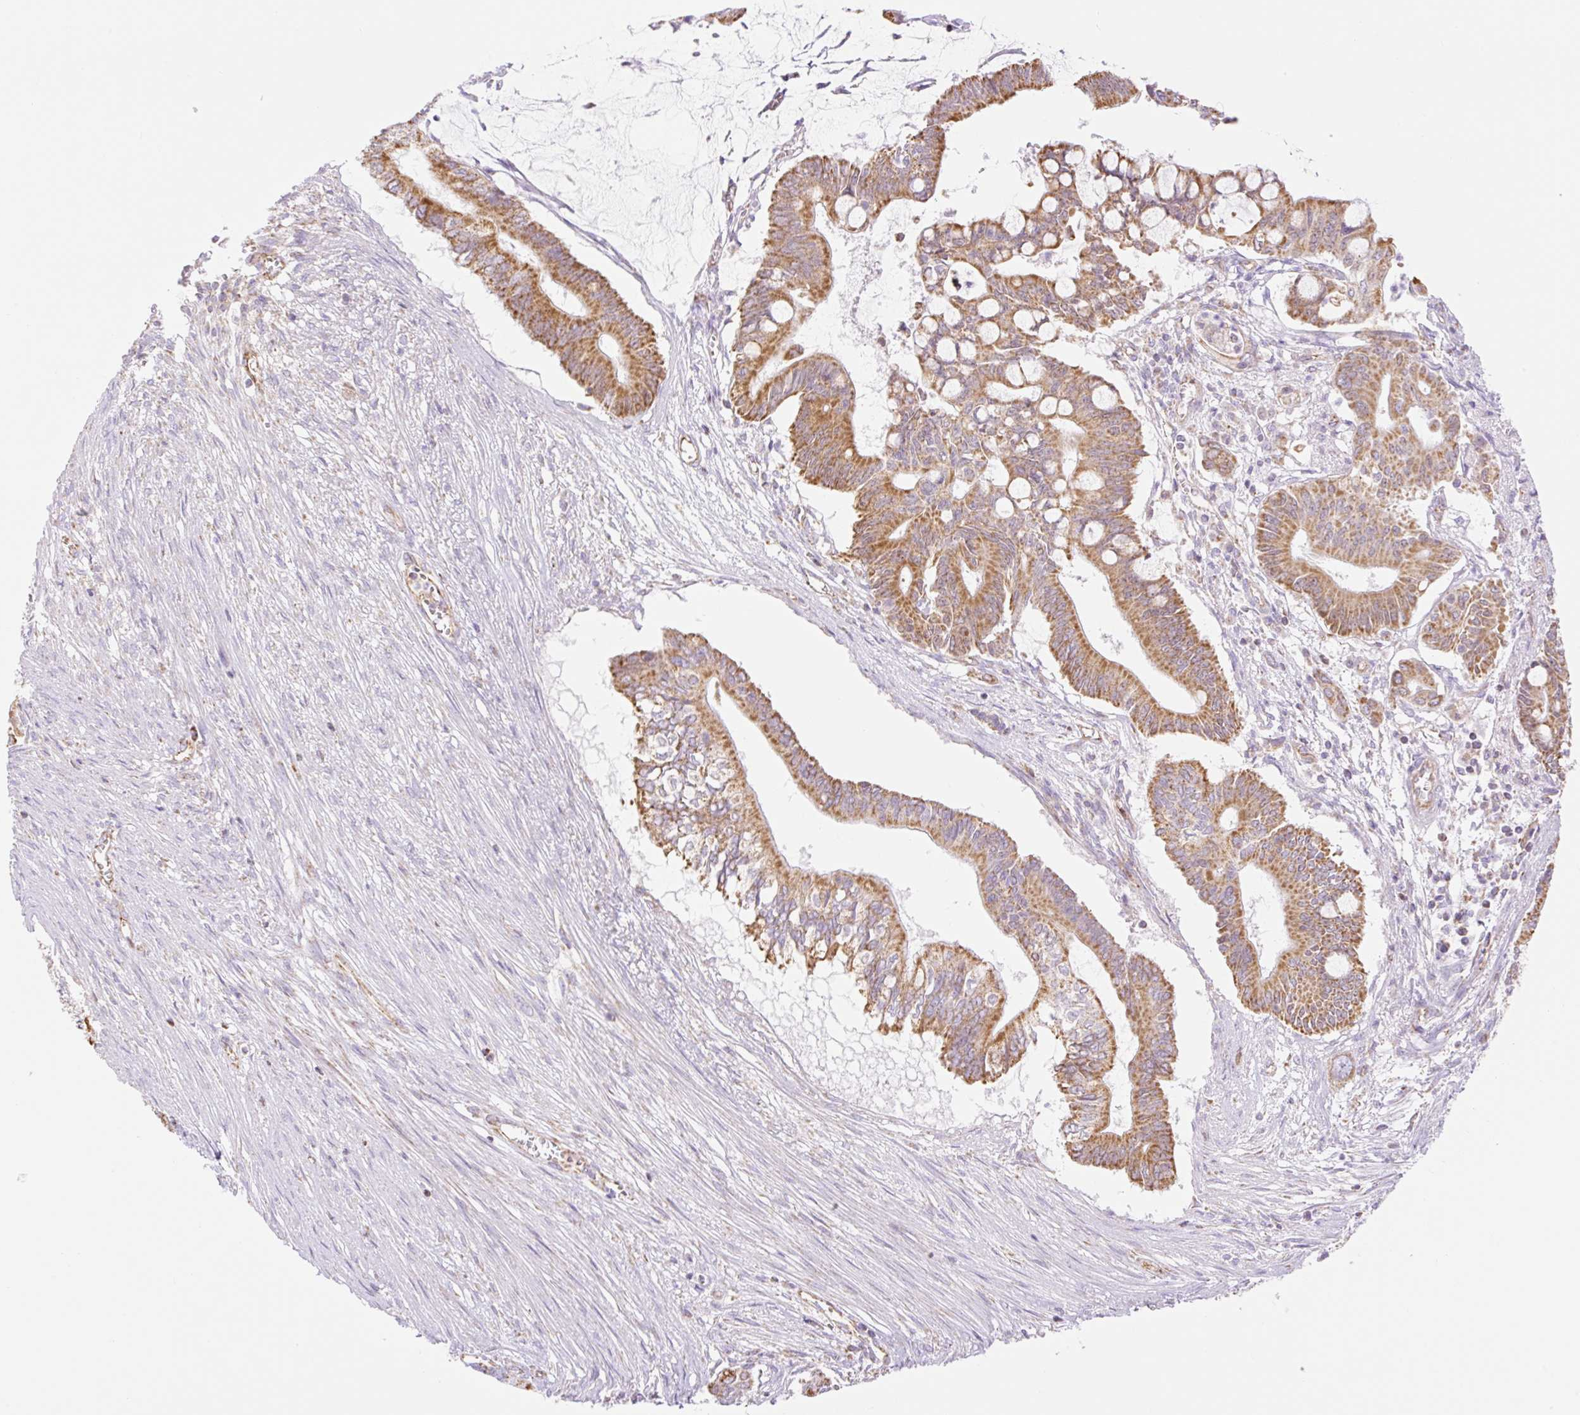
{"staining": {"intensity": "moderate", "quantity": ">75%", "location": "cytoplasmic/membranous"}, "tissue": "pancreatic cancer", "cell_type": "Tumor cells", "image_type": "cancer", "snomed": [{"axis": "morphology", "description": "Adenocarcinoma, NOS"}, {"axis": "topography", "description": "Pancreas"}], "caption": "Moderate cytoplasmic/membranous expression for a protein is present in approximately >75% of tumor cells of adenocarcinoma (pancreatic) using IHC.", "gene": "ESAM", "patient": {"sex": "male", "age": 68}}